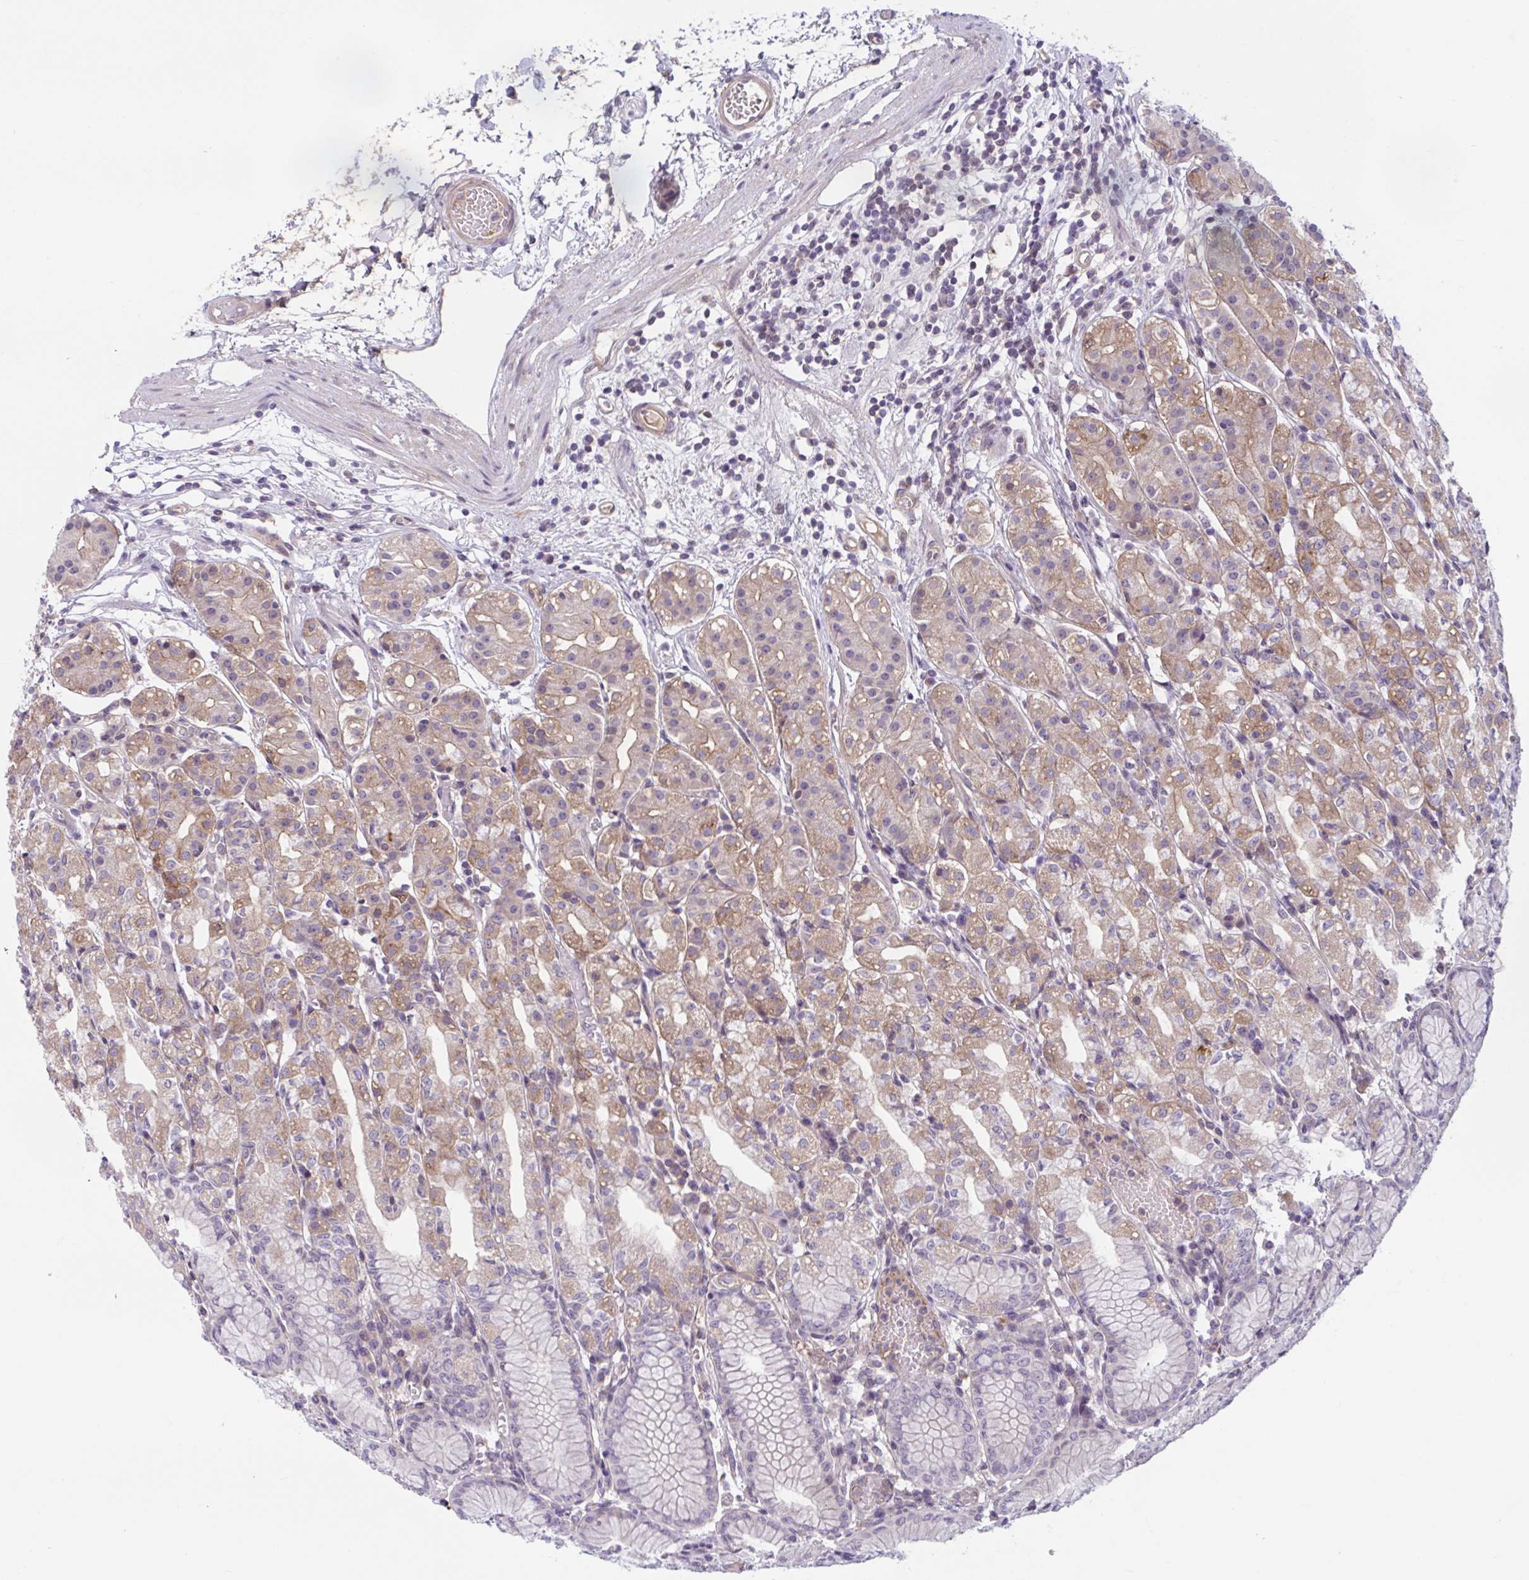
{"staining": {"intensity": "moderate", "quantity": "25%-75%", "location": "cytoplasmic/membranous,nuclear"}, "tissue": "stomach", "cell_type": "Glandular cells", "image_type": "normal", "snomed": [{"axis": "morphology", "description": "Normal tissue, NOS"}, {"axis": "topography", "description": "Stomach"}], "caption": "Immunohistochemistry image of benign stomach: human stomach stained using immunohistochemistry displays medium levels of moderate protein expression localized specifically in the cytoplasmic/membranous,nuclear of glandular cells, appearing as a cytoplasmic/membranous,nuclear brown color.", "gene": "TTC7B", "patient": {"sex": "female", "age": 57}}